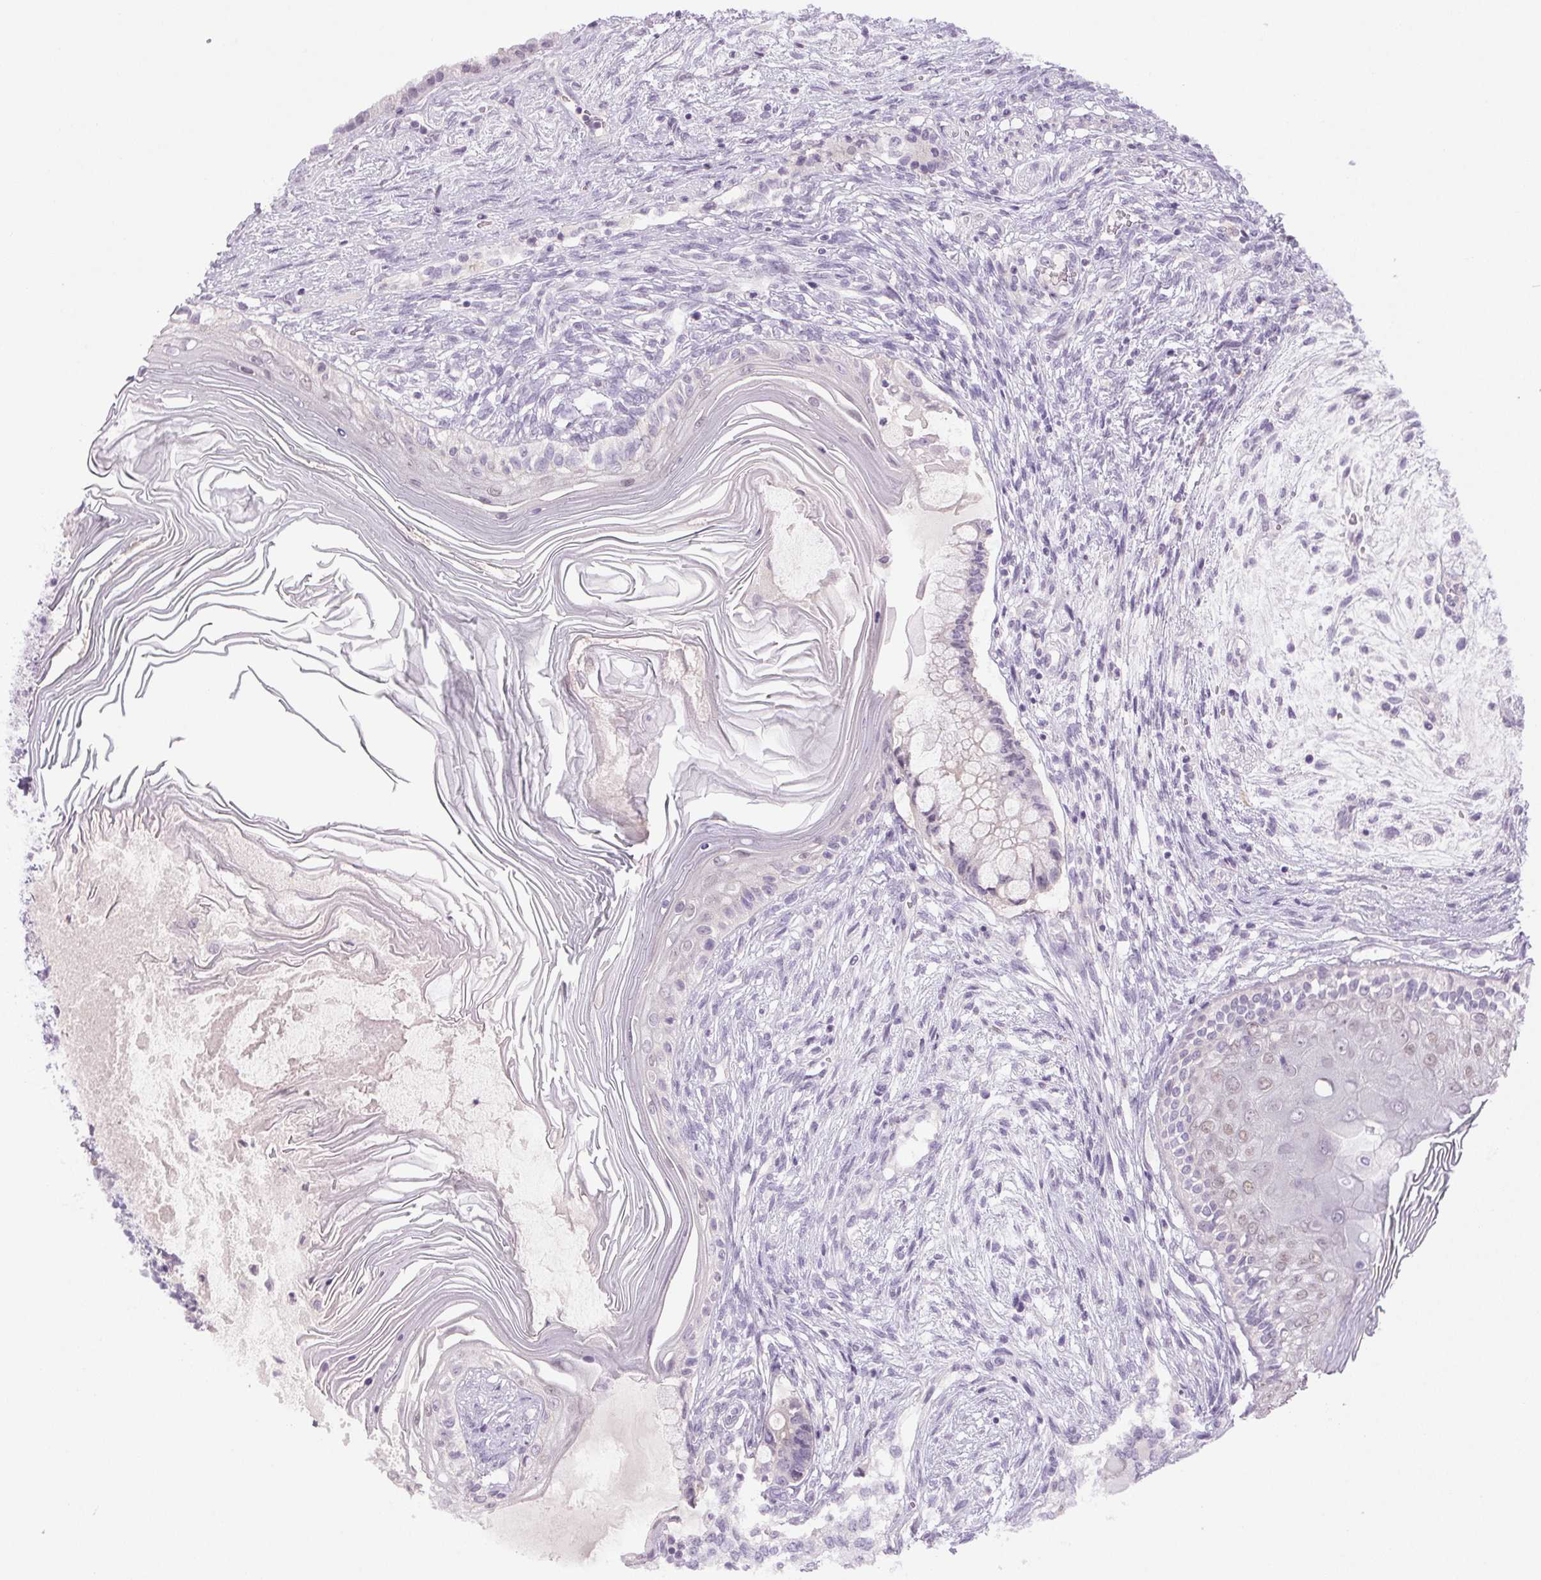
{"staining": {"intensity": "negative", "quantity": "none", "location": "none"}, "tissue": "testis cancer", "cell_type": "Tumor cells", "image_type": "cancer", "snomed": [{"axis": "morphology", "description": "Carcinoma, Embryonal, NOS"}, {"axis": "topography", "description": "Testis"}], "caption": "IHC photomicrograph of testis cancer stained for a protein (brown), which exhibits no staining in tumor cells. Brightfield microscopy of immunohistochemistry stained with DAB (3,3'-diaminobenzidine) (brown) and hematoxylin (blue), captured at high magnification.", "gene": "SMIM6", "patient": {"sex": "male", "age": 37}}